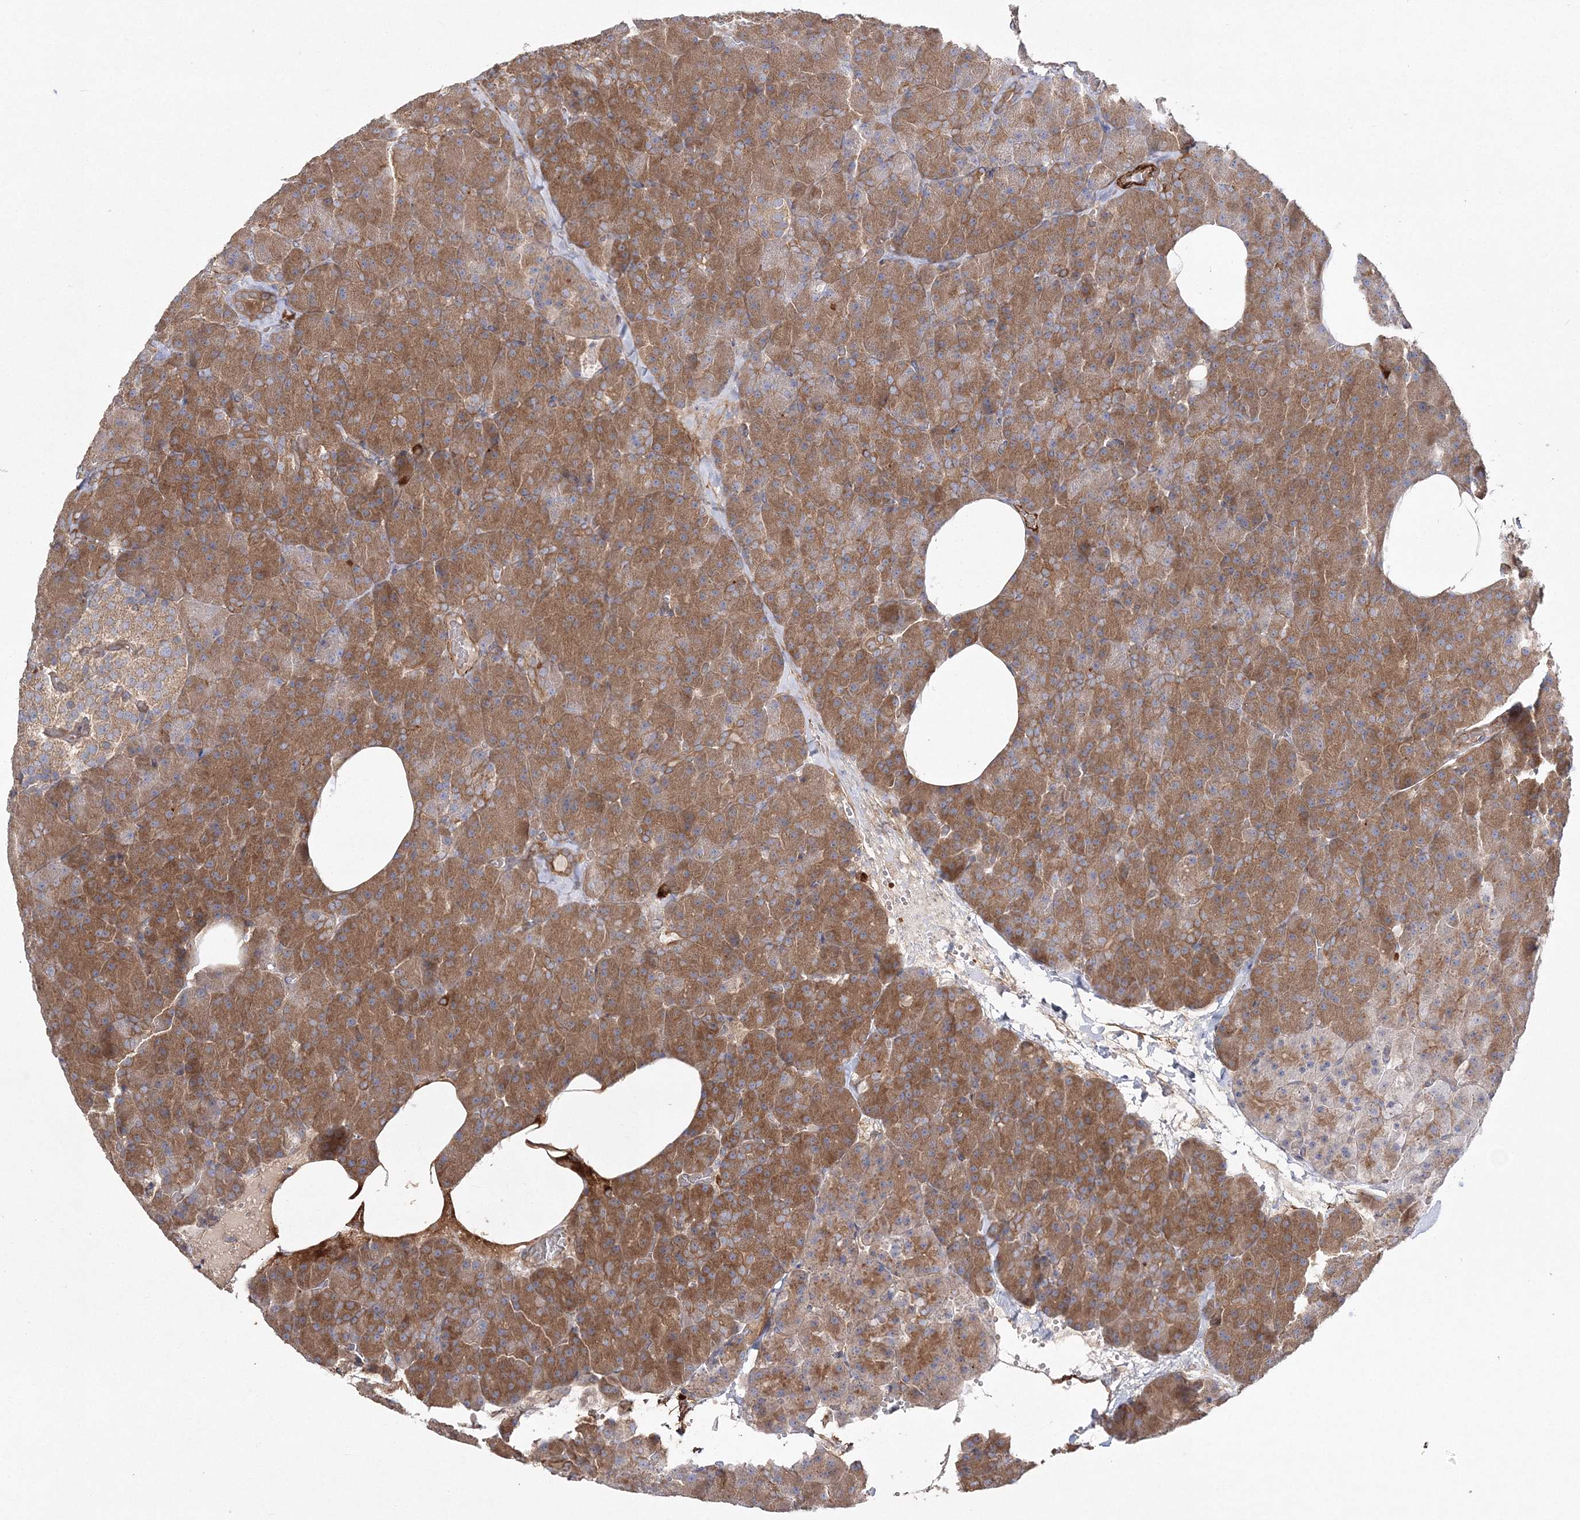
{"staining": {"intensity": "moderate", "quantity": ">75%", "location": "cytoplasmic/membranous"}, "tissue": "pancreas", "cell_type": "Exocrine glandular cells", "image_type": "normal", "snomed": [{"axis": "morphology", "description": "Normal tissue, NOS"}, {"axis": "morphology", "description": "Carcinoid, malignant, NOS"}, {"axis": "topography", "description": "Pancreas"}], "caption": "High-power microscopy captured an immunohistochemistry (IHC) histopathology image of benign pancreas, revealing moderate cytoplasmic/membranous expression in about >75% of exocrine glandular cells.", "gene": "ZSWIM6", "patient": {"sex": "female", "age": 35}}